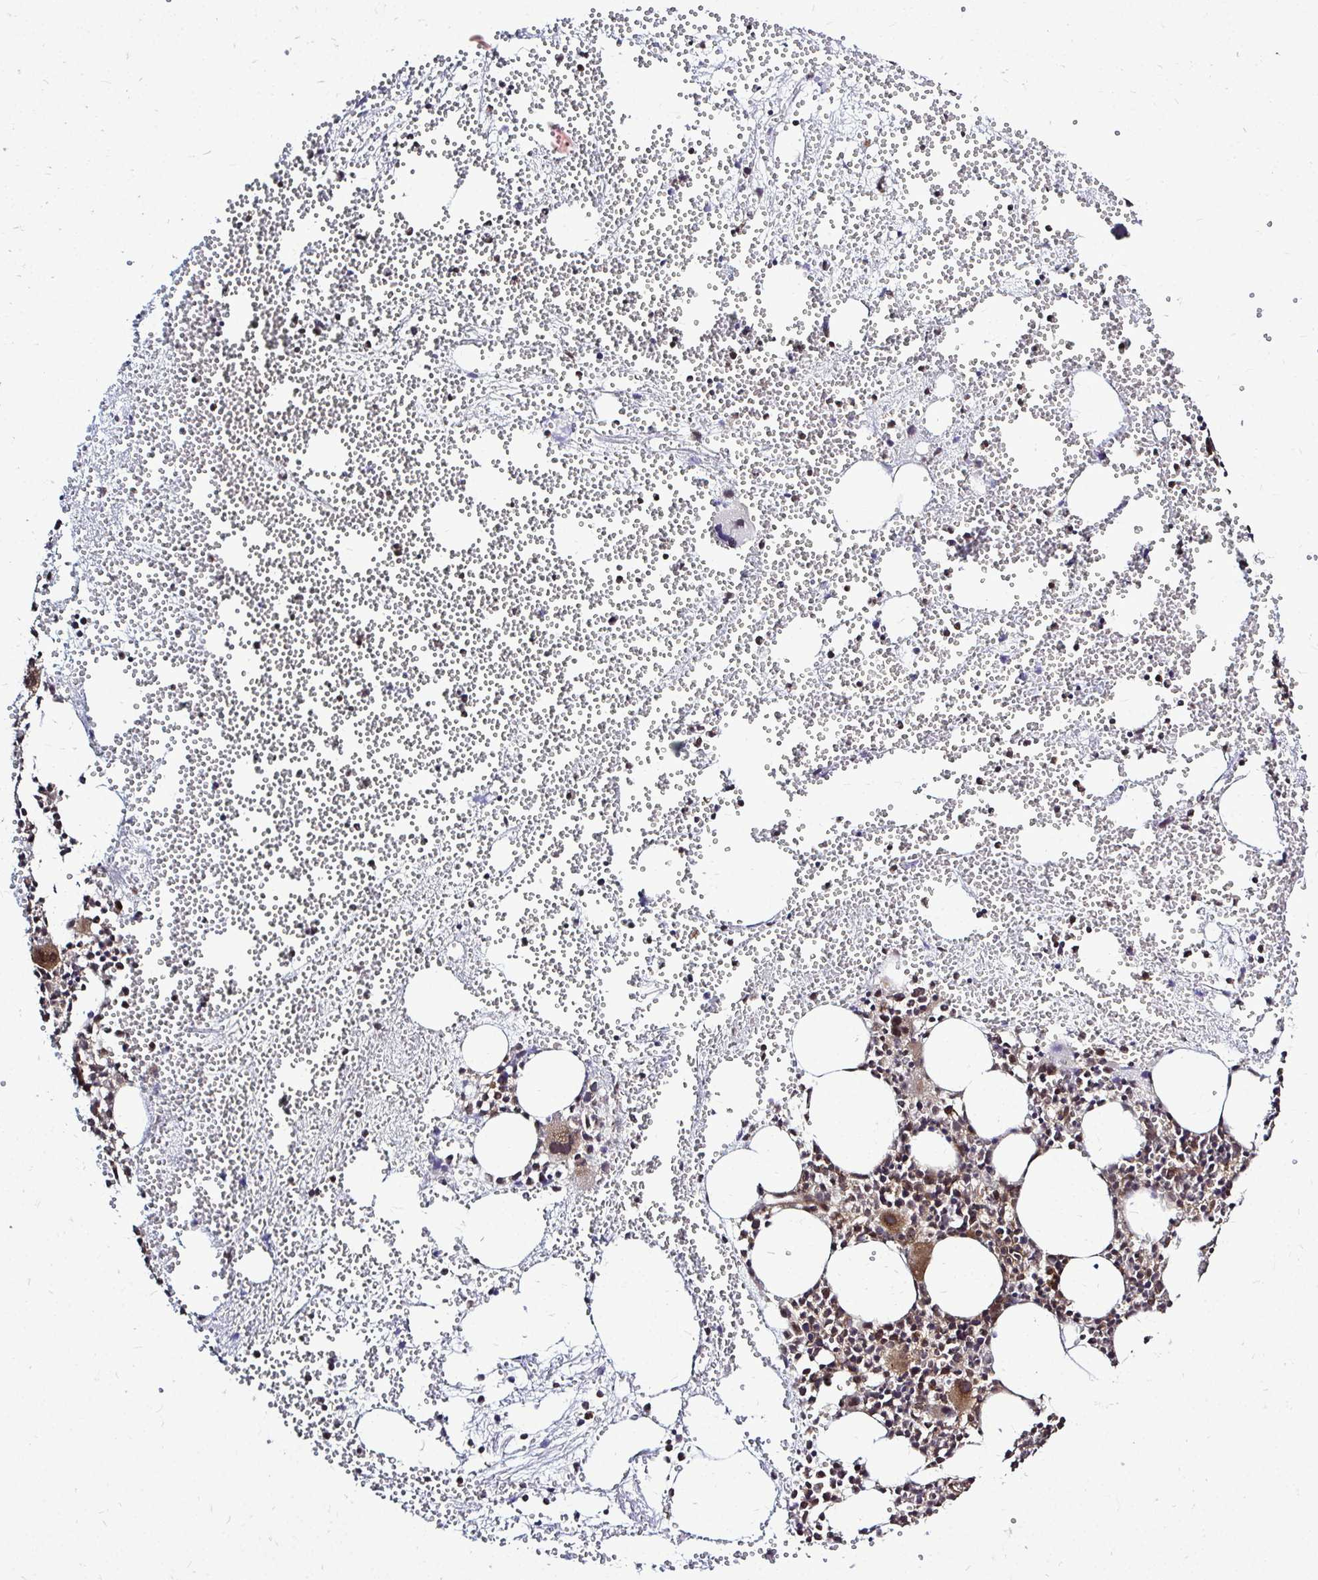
{"staining": {"intensity": "moderate", "quantity": "<25%", "location": "cytoplasmic/membranous,nuclear"}, "tissue": "bone marrow", "cell_type": "Hematopoietic cells", "image_type": "normal", "snomed": [{"axis": "morphology", "description": "Normal tissue, NOS"}, {"axis": "topography", "description": "Bone marrow"}], "caption": "Immunohistochemical staining of unremarkable bone marrow exhibits moderate cytoplasmic/membranous,nuclear protein expression in about <25% of hematopoietic cells. The protein of interest is stained brown, and the nuclei are stained in blue (DAB (3,3'-diaminobenzidine) IHC with brightfield microscopy, high magnification).", "gene": "FMR1", "patient": {"sex": "female", "age": 57}}